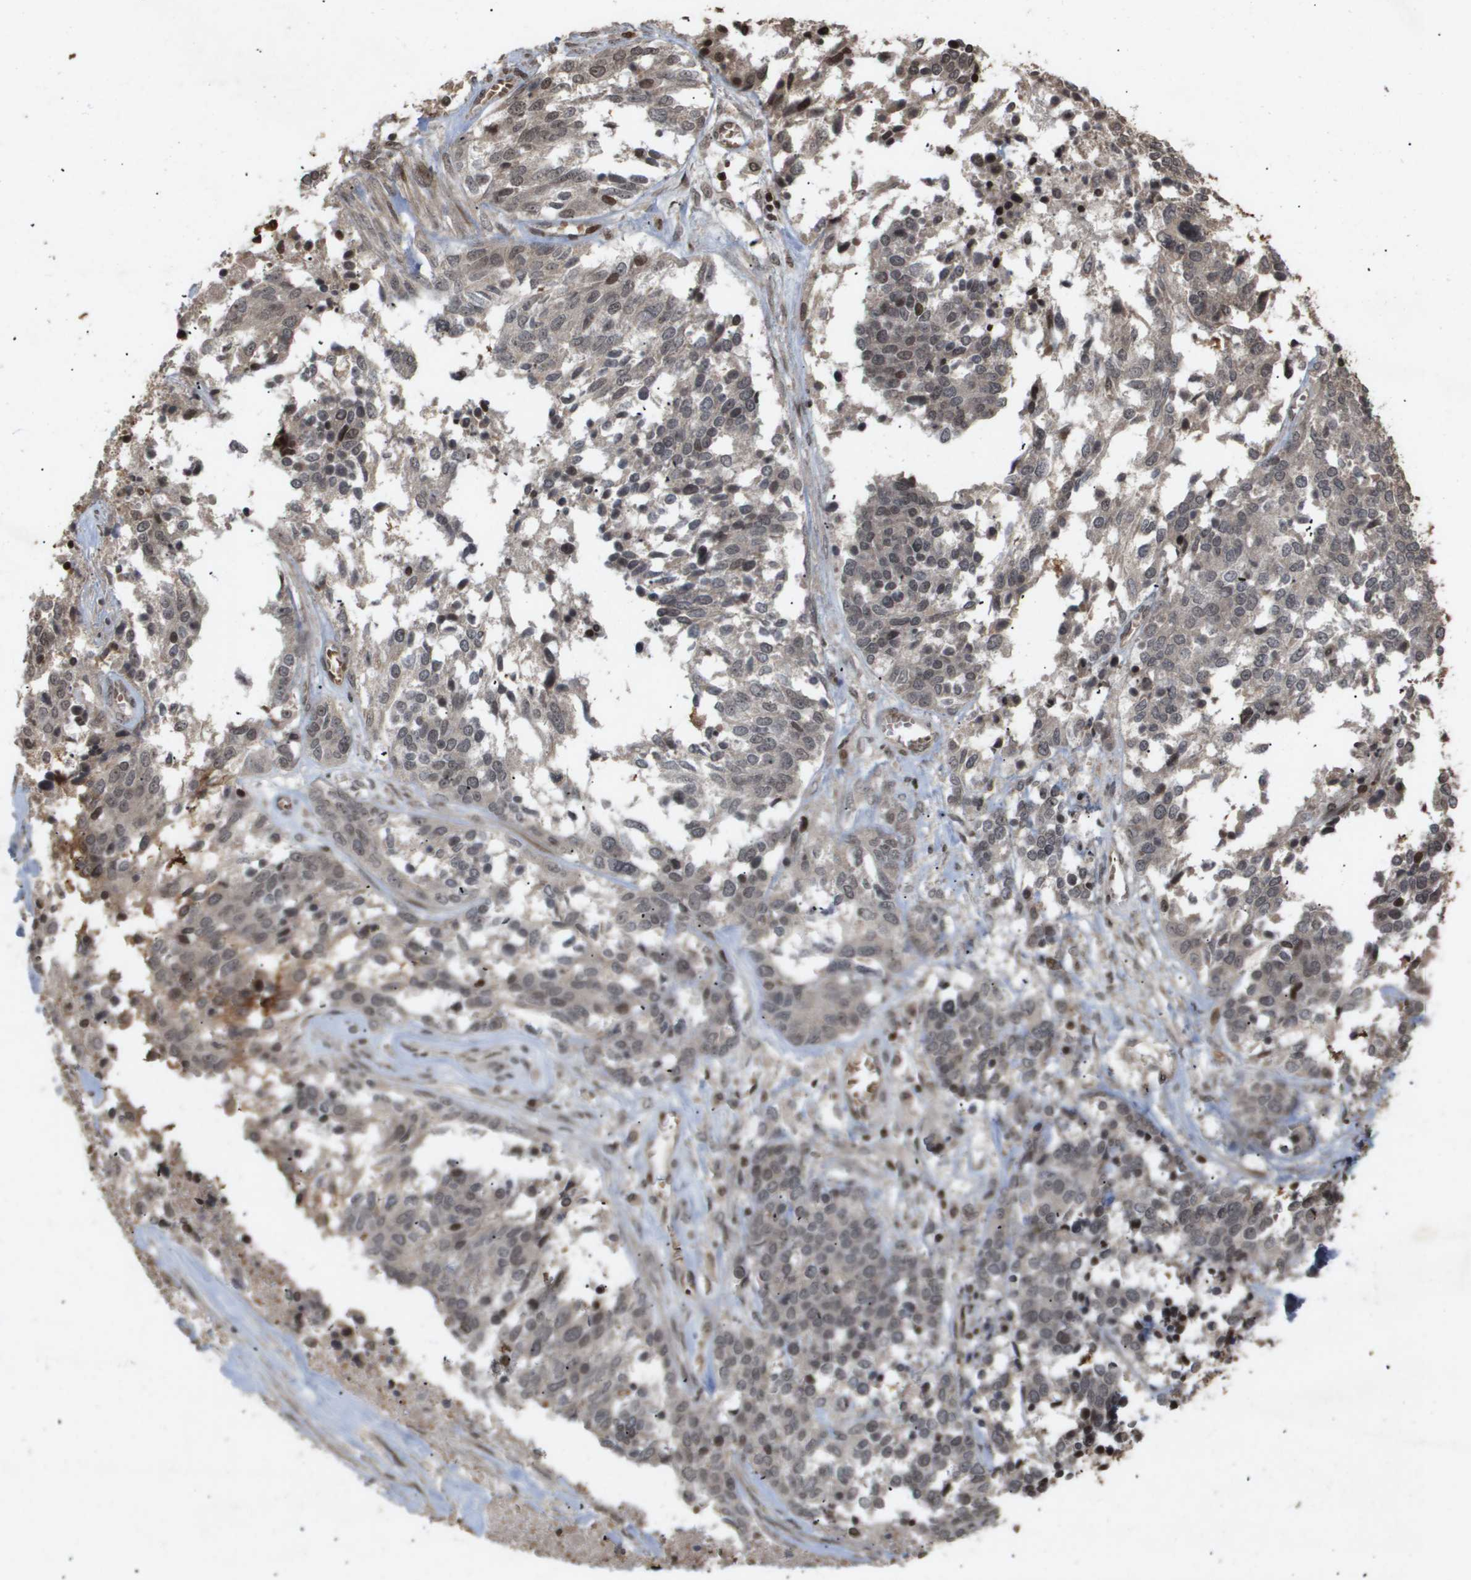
{"staining": {"intensity": "moderate", "quantity": "<25%", "location": "nuclear"}, "tissue": "ovarian cancer", "cell_type": "Tumor cells", "image_type": "cancer", "snomed": [{"axis": "morphology", "description": "Cystadenocarcinoma, serous, NOS"}, {"axis": "topography", "description": "Ovary"}], "caption": "Ovarian serous cystadenocarcinoma stained with a brown dye exhibits moderate nuclear positive staining in approximately <25% of tumor cells.", "gene": "HSPA6", "patient": {"sex": "female", "age": 44}}